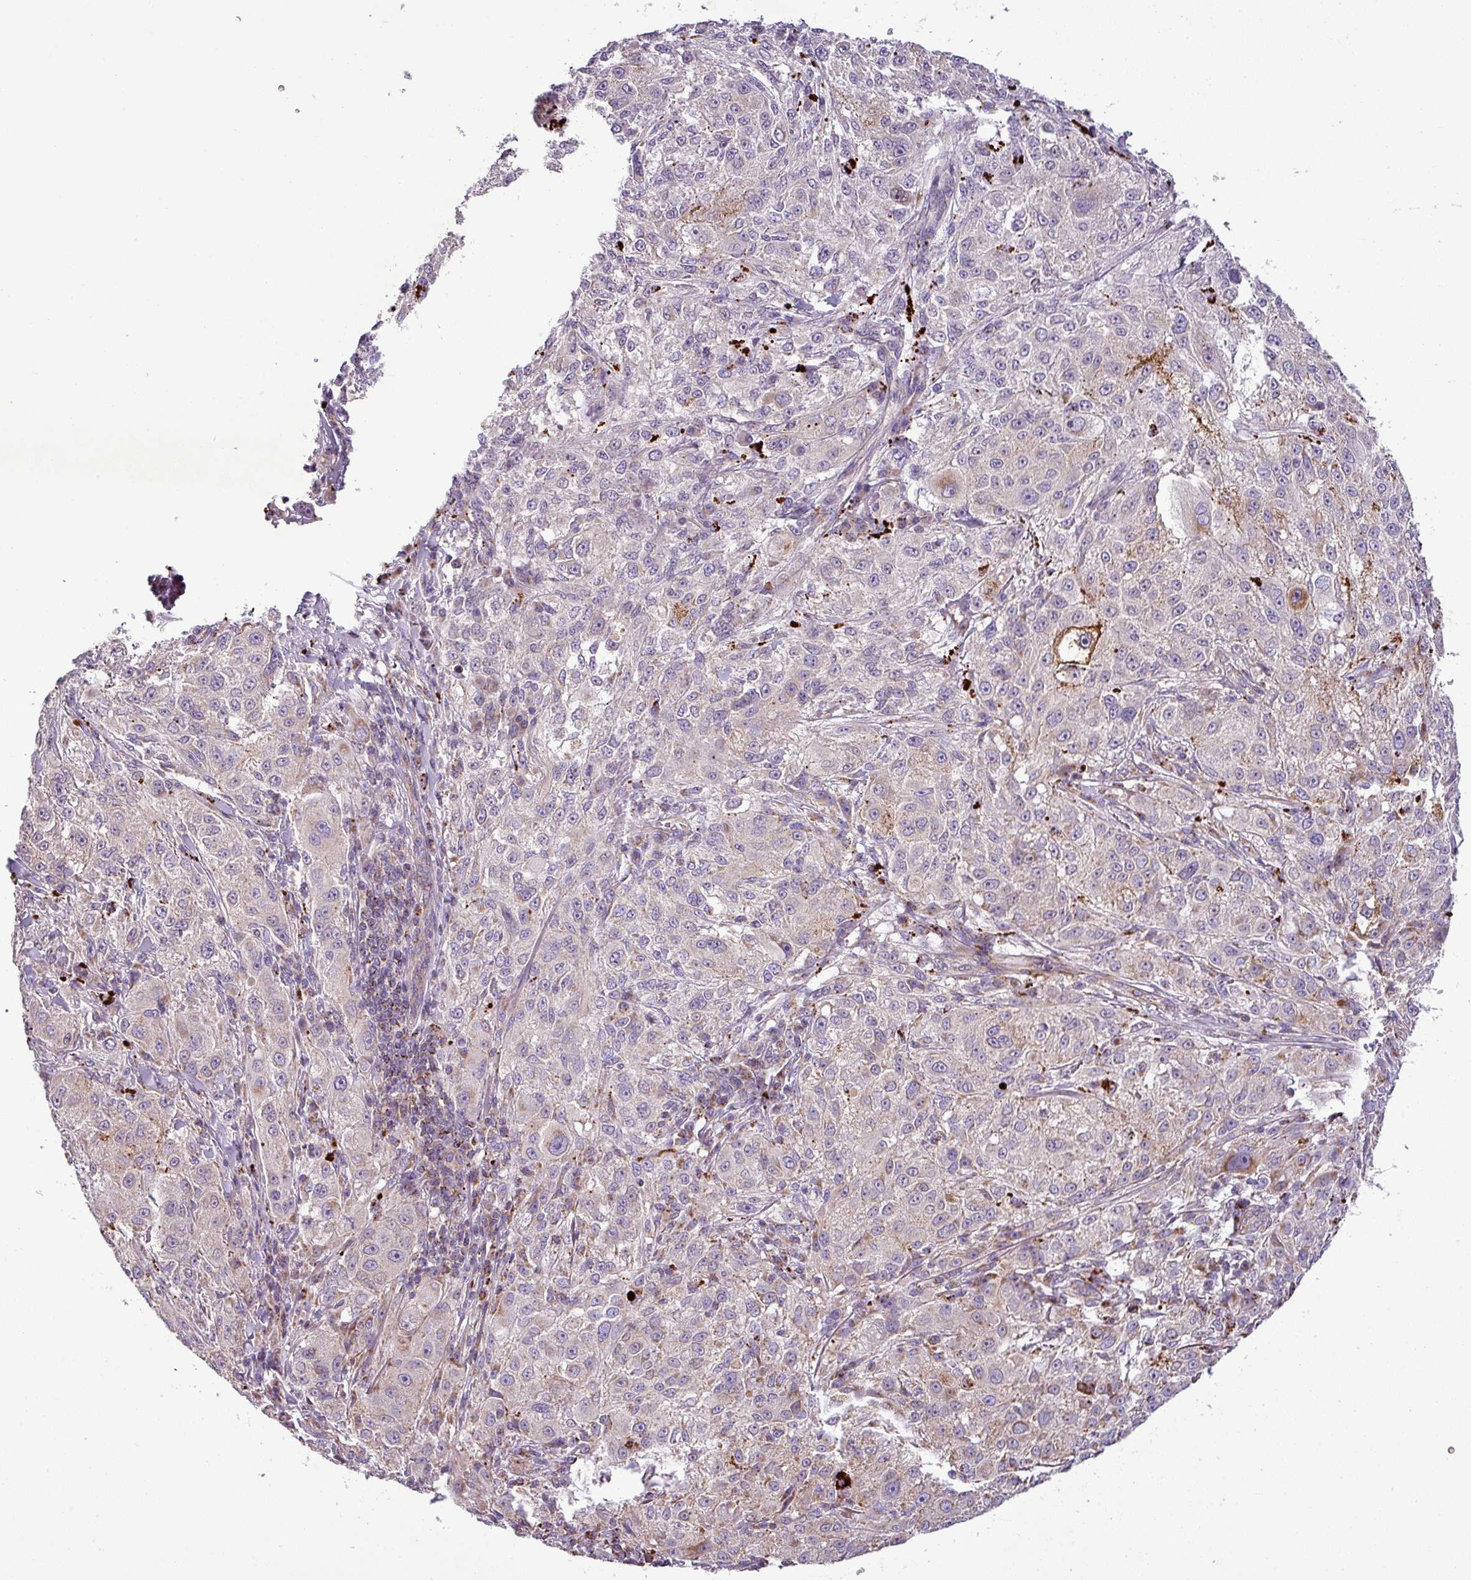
{"staining": {"intensity": "weak", "quantity": "<25%", "location": "cytoplasmic/membranous"}, "tissue": "melanoma", "cell_type": "Tumor cells", "image_type": "cancer", "snomed": [{"axis": "morphology", "description": "Necrosis, NOS"}, {"axis": "morphology", "description": "Malignant melanoma, NOS"}, {"axis": "topography", "description": "Skin"}], "caption": "Immunohistochemical staining of malignant melanoma reveals no significant expression in tumor cells.", "gene": "PNMA6A", "patient": {"sex": "female", "age": 87}}